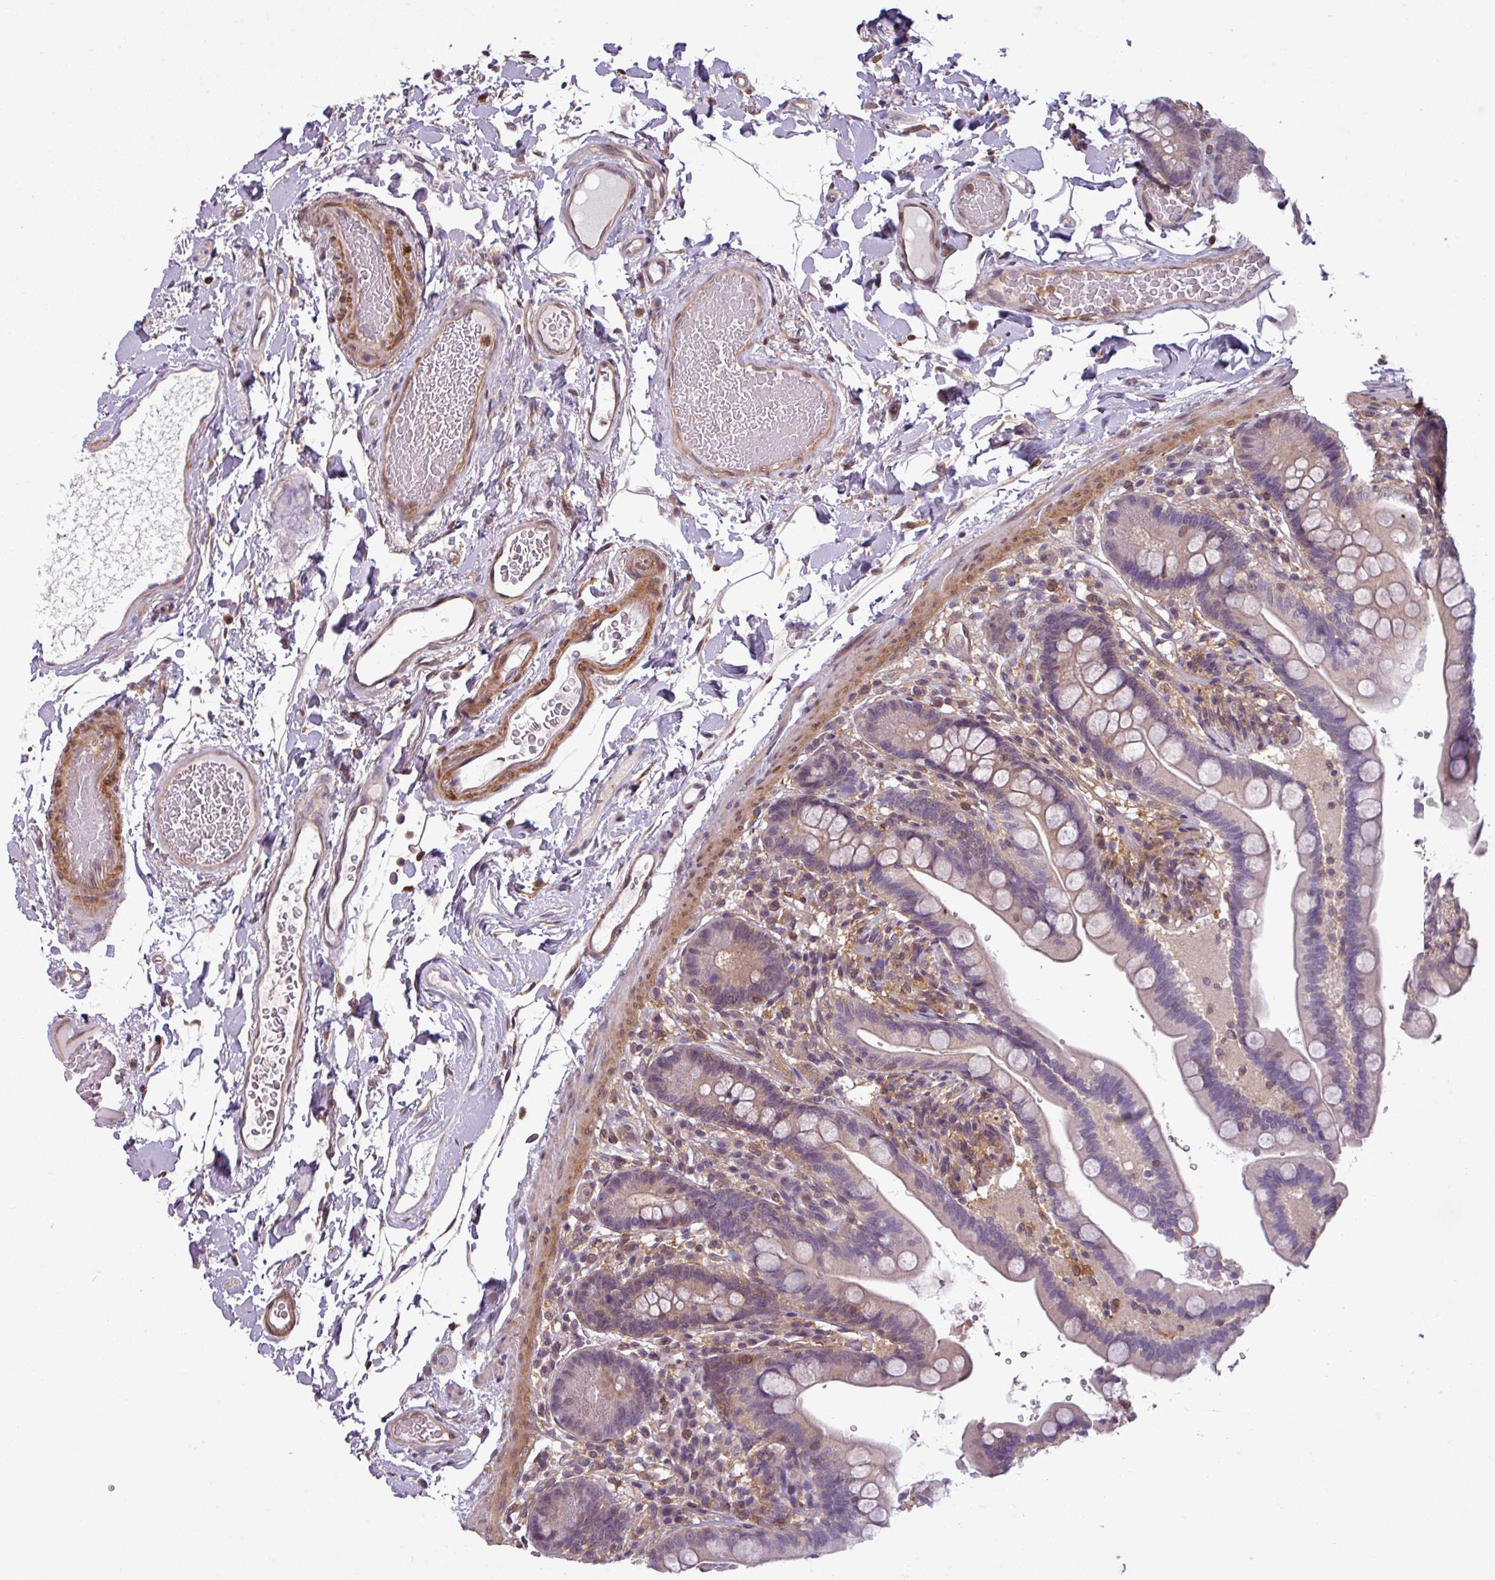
{"staining": {"intensity": "weak", "quantity": ">75%", "location": "cytoplasmic/membranous"}, "tissue": "colon", "cell_type": "Endothelial cells", "image_type": "normal", "snomed": [{"axis": "morphology", "description": "Normal tissue, NOS"}, {"axis": "topography", "description": "Smooth muscle"}, {"axis": "topography", "description": "Colon"}], "caption": "IHC (DAB (3,3'-diaminobenzidine)) staining of unremarkable colon shows weak cytoplasmic/membranous protein positivity in approximately >75% of endothelial cells. Immunohistochemistry stains the protein in brown and the nuclei are stained blue.", "gene": "SH3BGRL", "patient": {"sex": "male", "age": 73}}